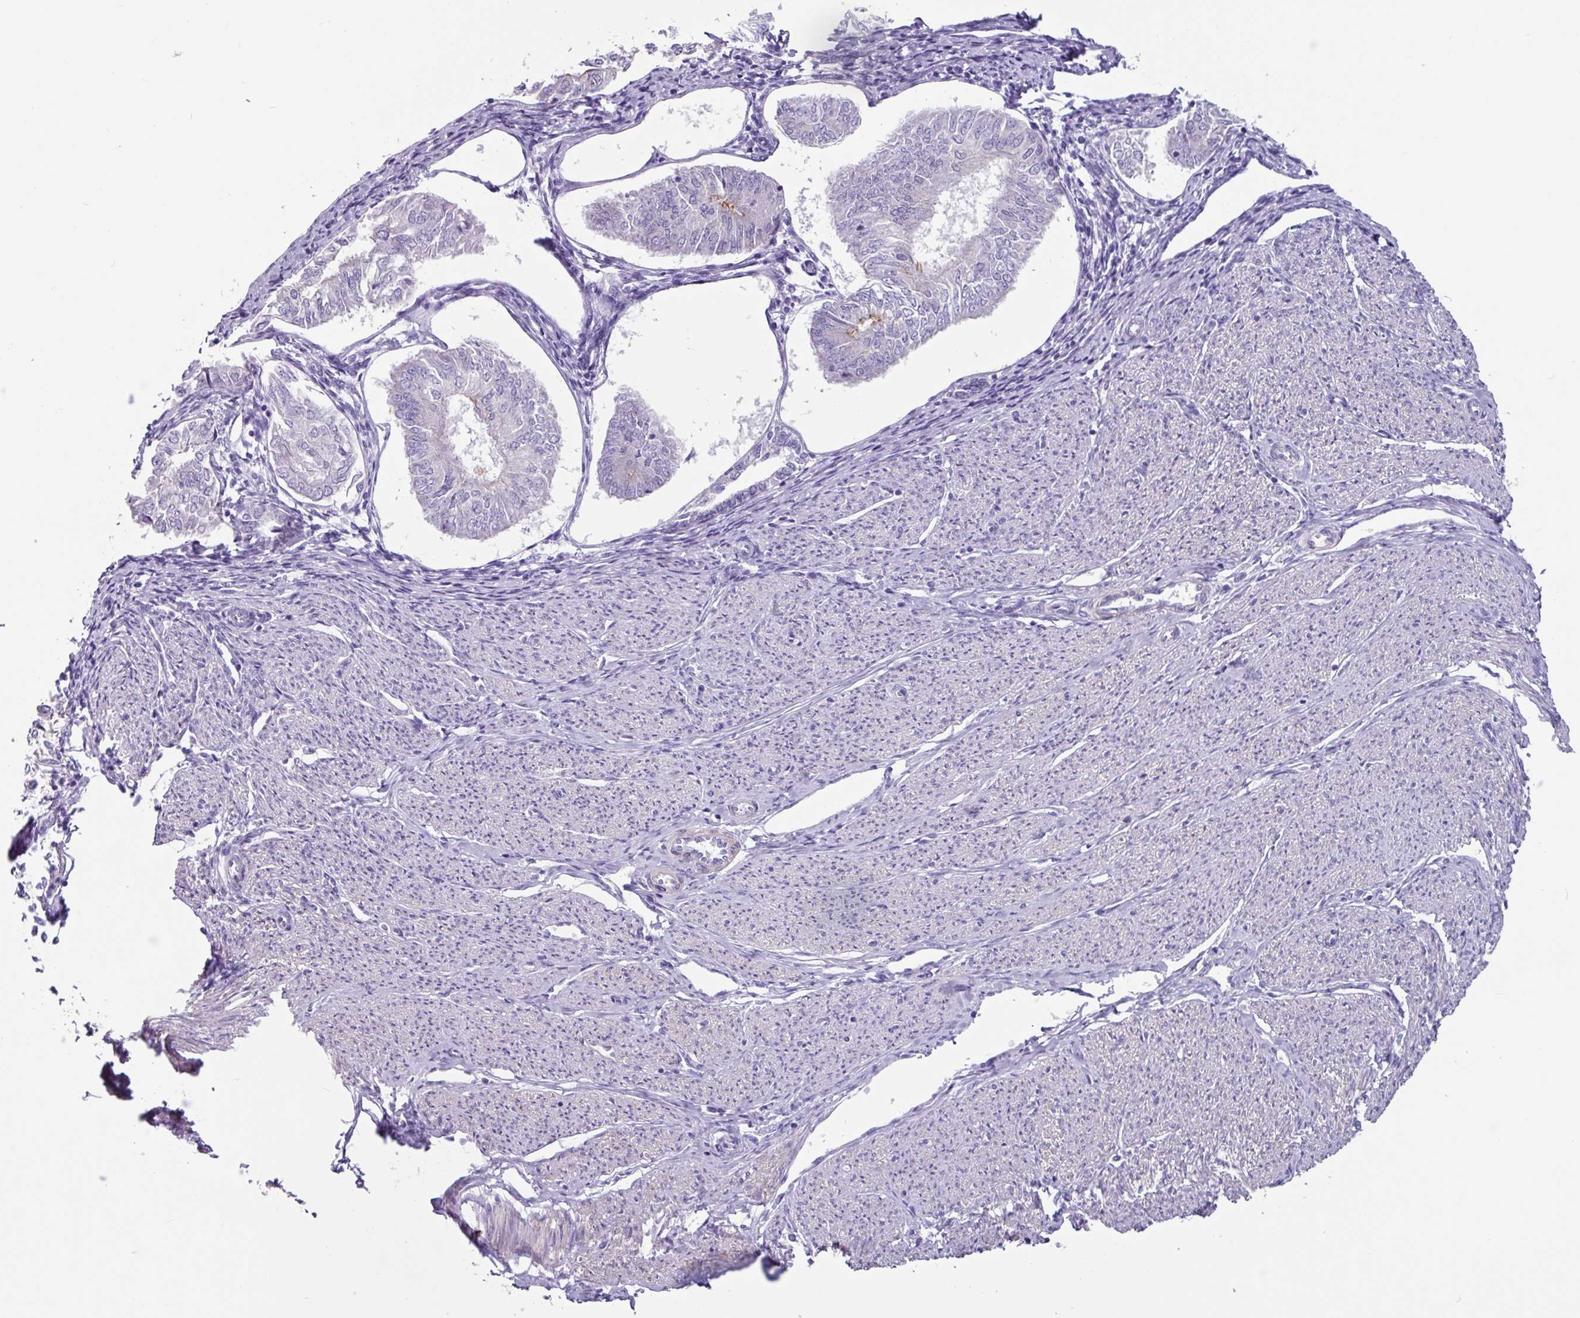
{"staining": {"intensity": "negative", "quantity": "none", "location": "none"}, "tissue": "endometrial cancer", "cell_type": "Tumor cells", "image_type": "cancer", "snomed": [{"axis": "morphology", "description": "Adenocarcinoma, NOS"}, {"axis": "topography", "description": "Endometrium"}], "caption": "Immunohistochemistry (IHC) photomicrograph of adenocarcinoma (endometrial) stained for a protein (brown), which reveals no expression in tumor cells.", "gene": "OTX1", "patient": {"sex": "female", "age": 58}}